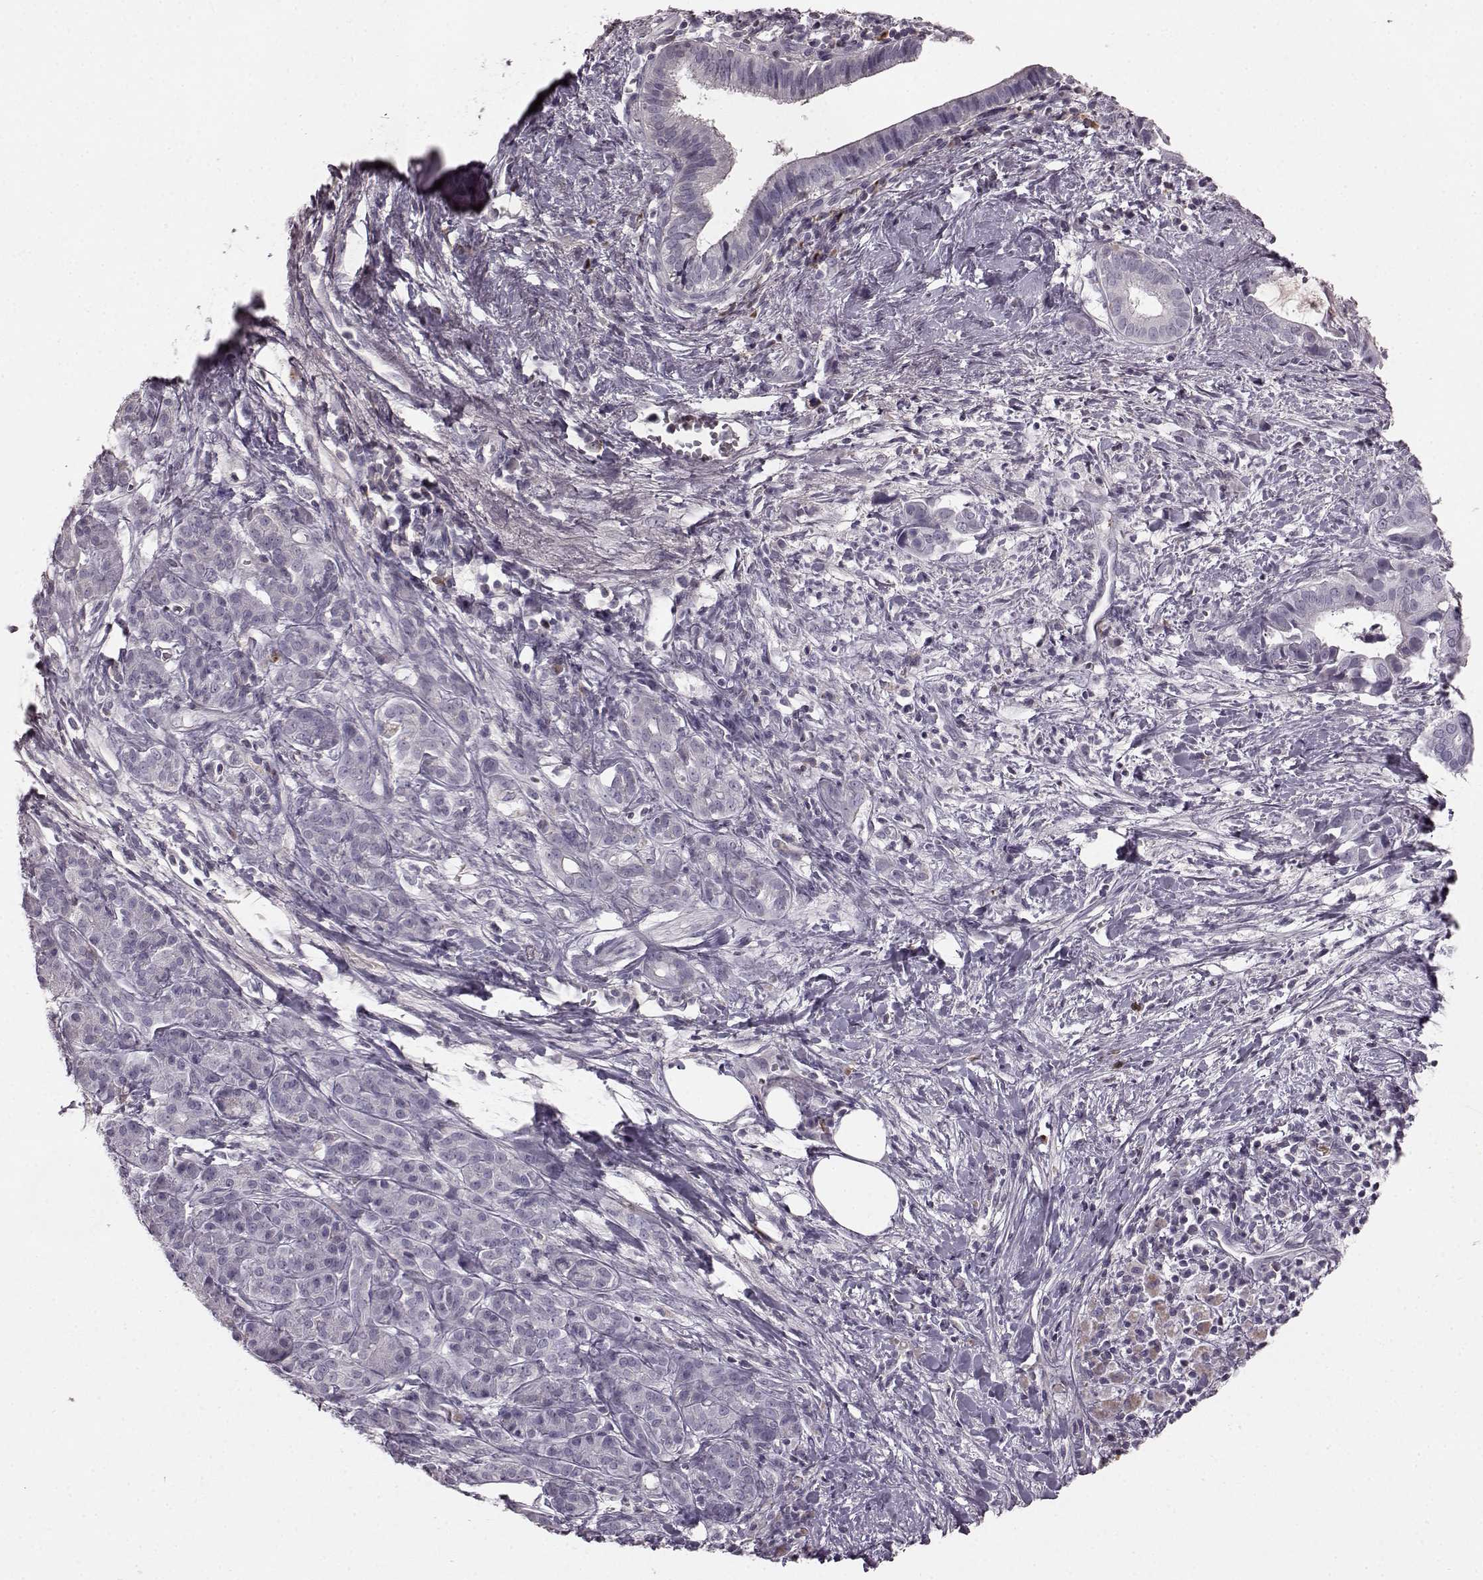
{"staining": {"intensity": "negative", "quantity": "none", "location": "none"}, "tissue": "pancreatic cancer", "cell_type": "Tumor cells", "image_type": "cancer", "snomed": [{"axis": "morphology", "description": "Adenocarcinoma, NOS"}, {"axis": "topography", "description": "Pancreas"}], "caption": "Tumor cells show no significant expression in pancreatic cancer.", "gene": "PDCD1", "patient": {"sex": "male", "age": 61}}